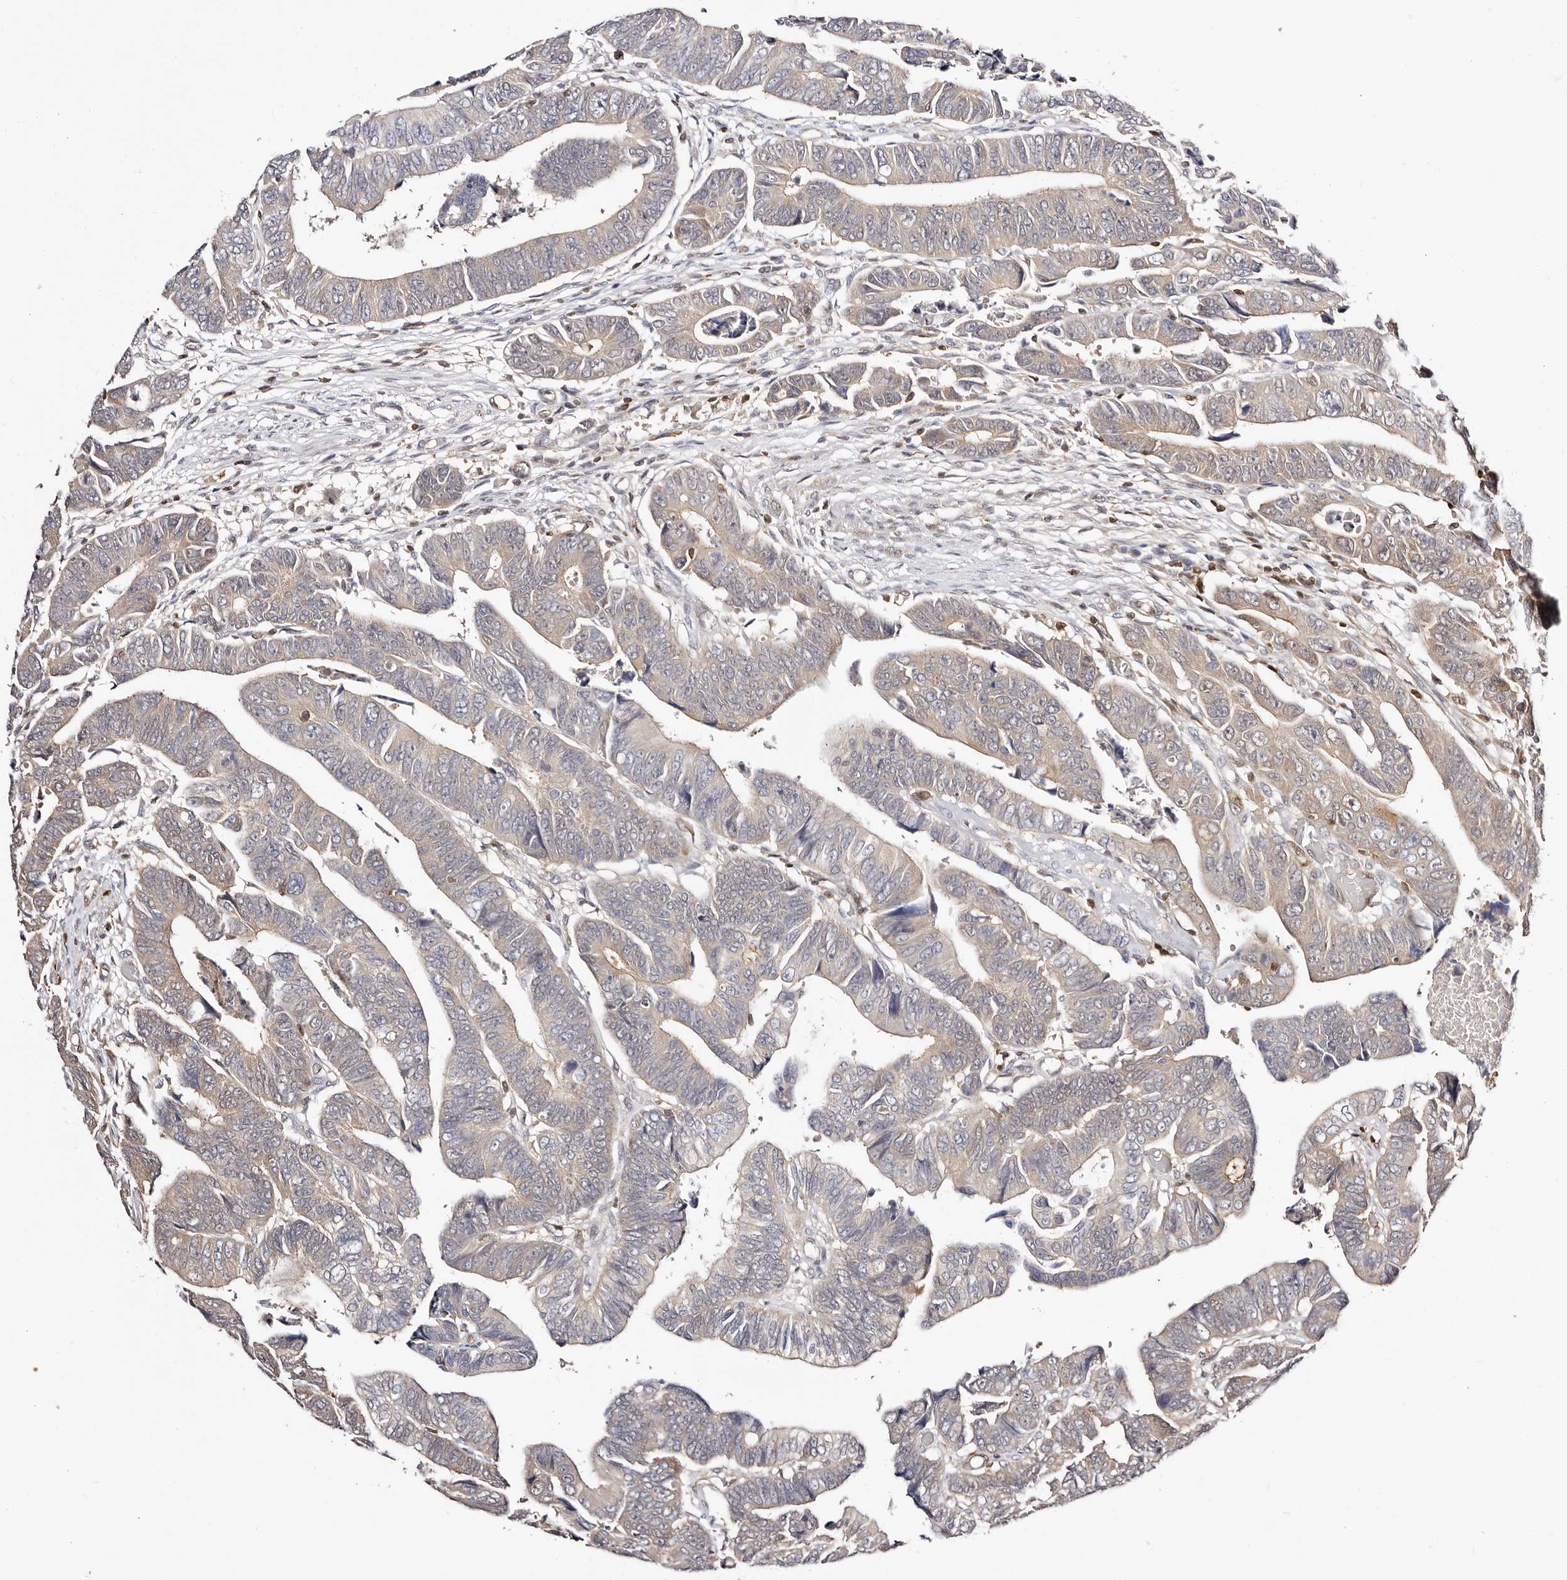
{"staining": {"intensity": "weak", "quantity": "<25%", "location": "cytoplasmic/membranous"}, "tissue": "colorectal cancer", "cell_type": "Tumor cells", "image_type": "cancer", "snomed": [{"axis": "morphology", "description": "Adenocarcinoma, NOS"}, {"axis": "topography", "description": "Rectum"}], "caption": "Colorectal cancer was stained to show a protein in brown. There is no significant staining in tumor cells.", "gene": "STAT5A", "patient": {"sex": "female", "age": 65}}